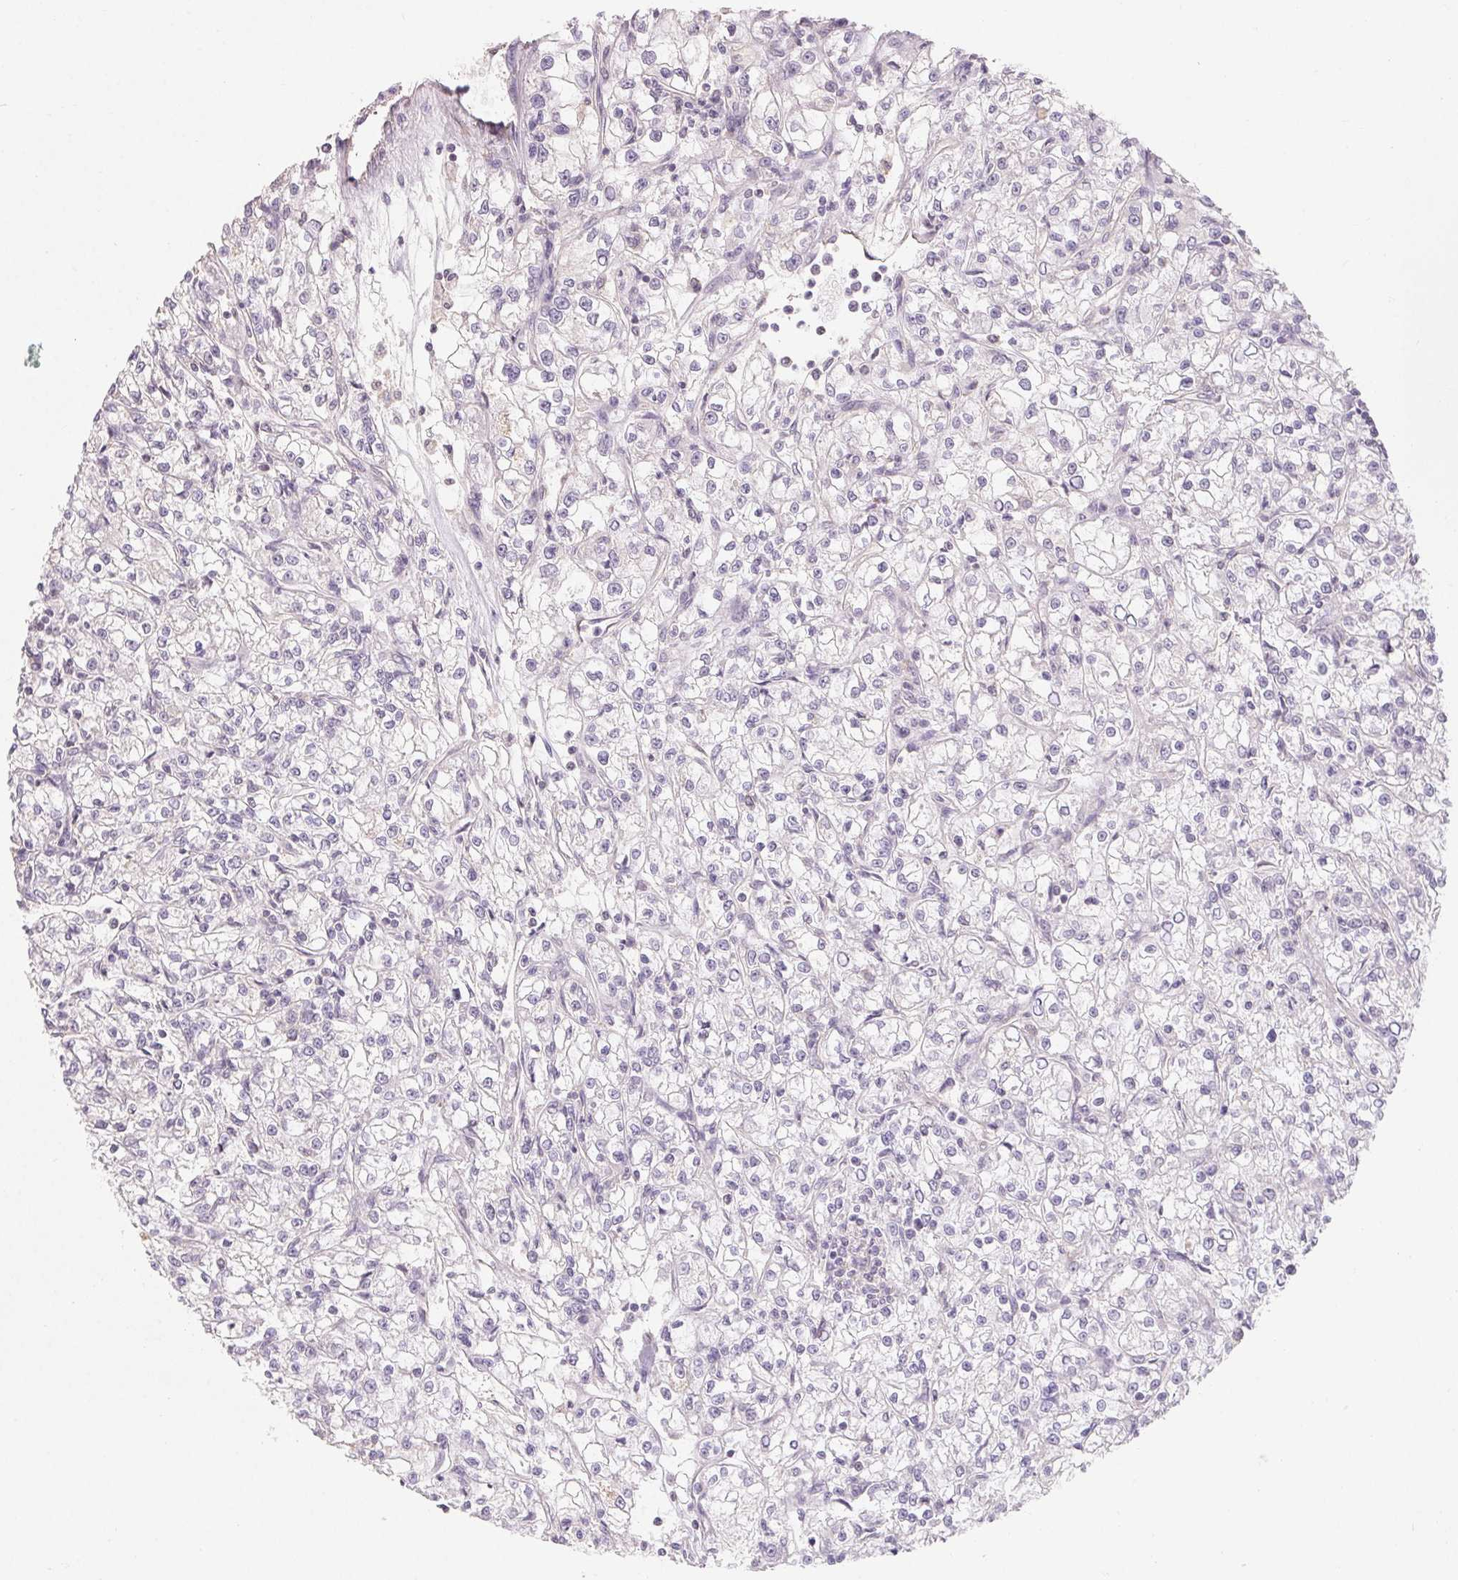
{"staining": {"intensity": "negative", "quantity": "none", "location": "none"}, "tissue": "renal cancer", "cell_type": "Tumor cells", "image_type": "cancer", "snomed": [{"axis": "morphology", "description": "Adenocarcinoma, NOS"}, {"axis": "topography", "description": "Kidney"}], "caption": "Immunohistochemistry of human renal cancer (adenocarcinoma) exhibits no staining in tumor cells. (DAB IHC, high magnification).", "gene": "MAP7D2", "patient": {"sex": "female", "age": 59}}